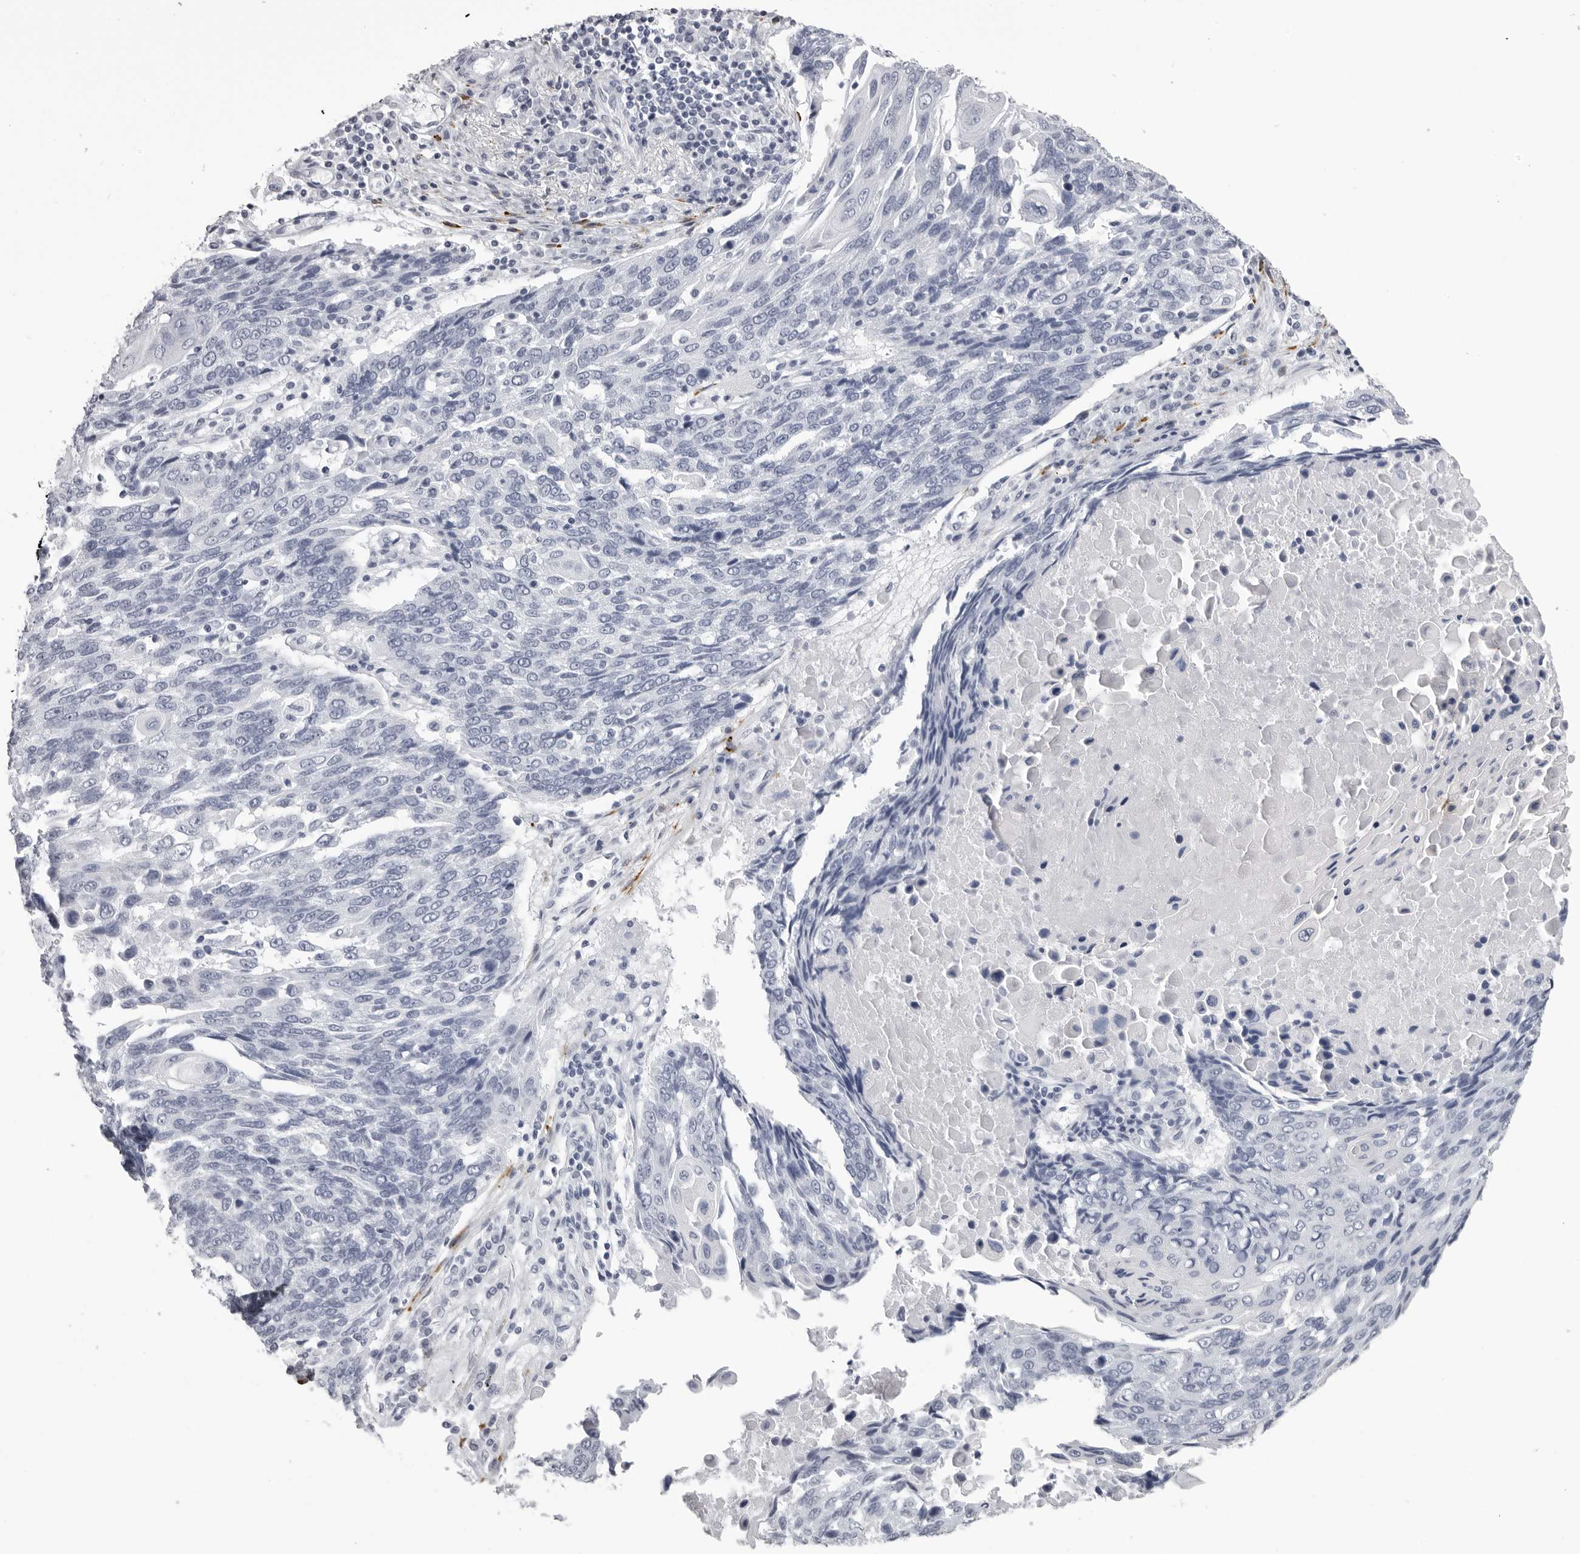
{"staining": {"intensity": "negative", "quantity": "none", "location": "none"}, "tissue": "lung cancer", "cell_type": "Tumor cells", "image_type": "cancer", "snomed": [{"axis": "morphology", "description": "Squamous cell carcinoma, NOS"}, {"axis": "topography", "description": "Lung"}], "caption": "This is a image of immunohistochemistry staining of squamous cell carcinoma (lung), which shows no staining in tumor cells.", "gene": "CST1", "patient": {"sex": "male", "age": 66}}